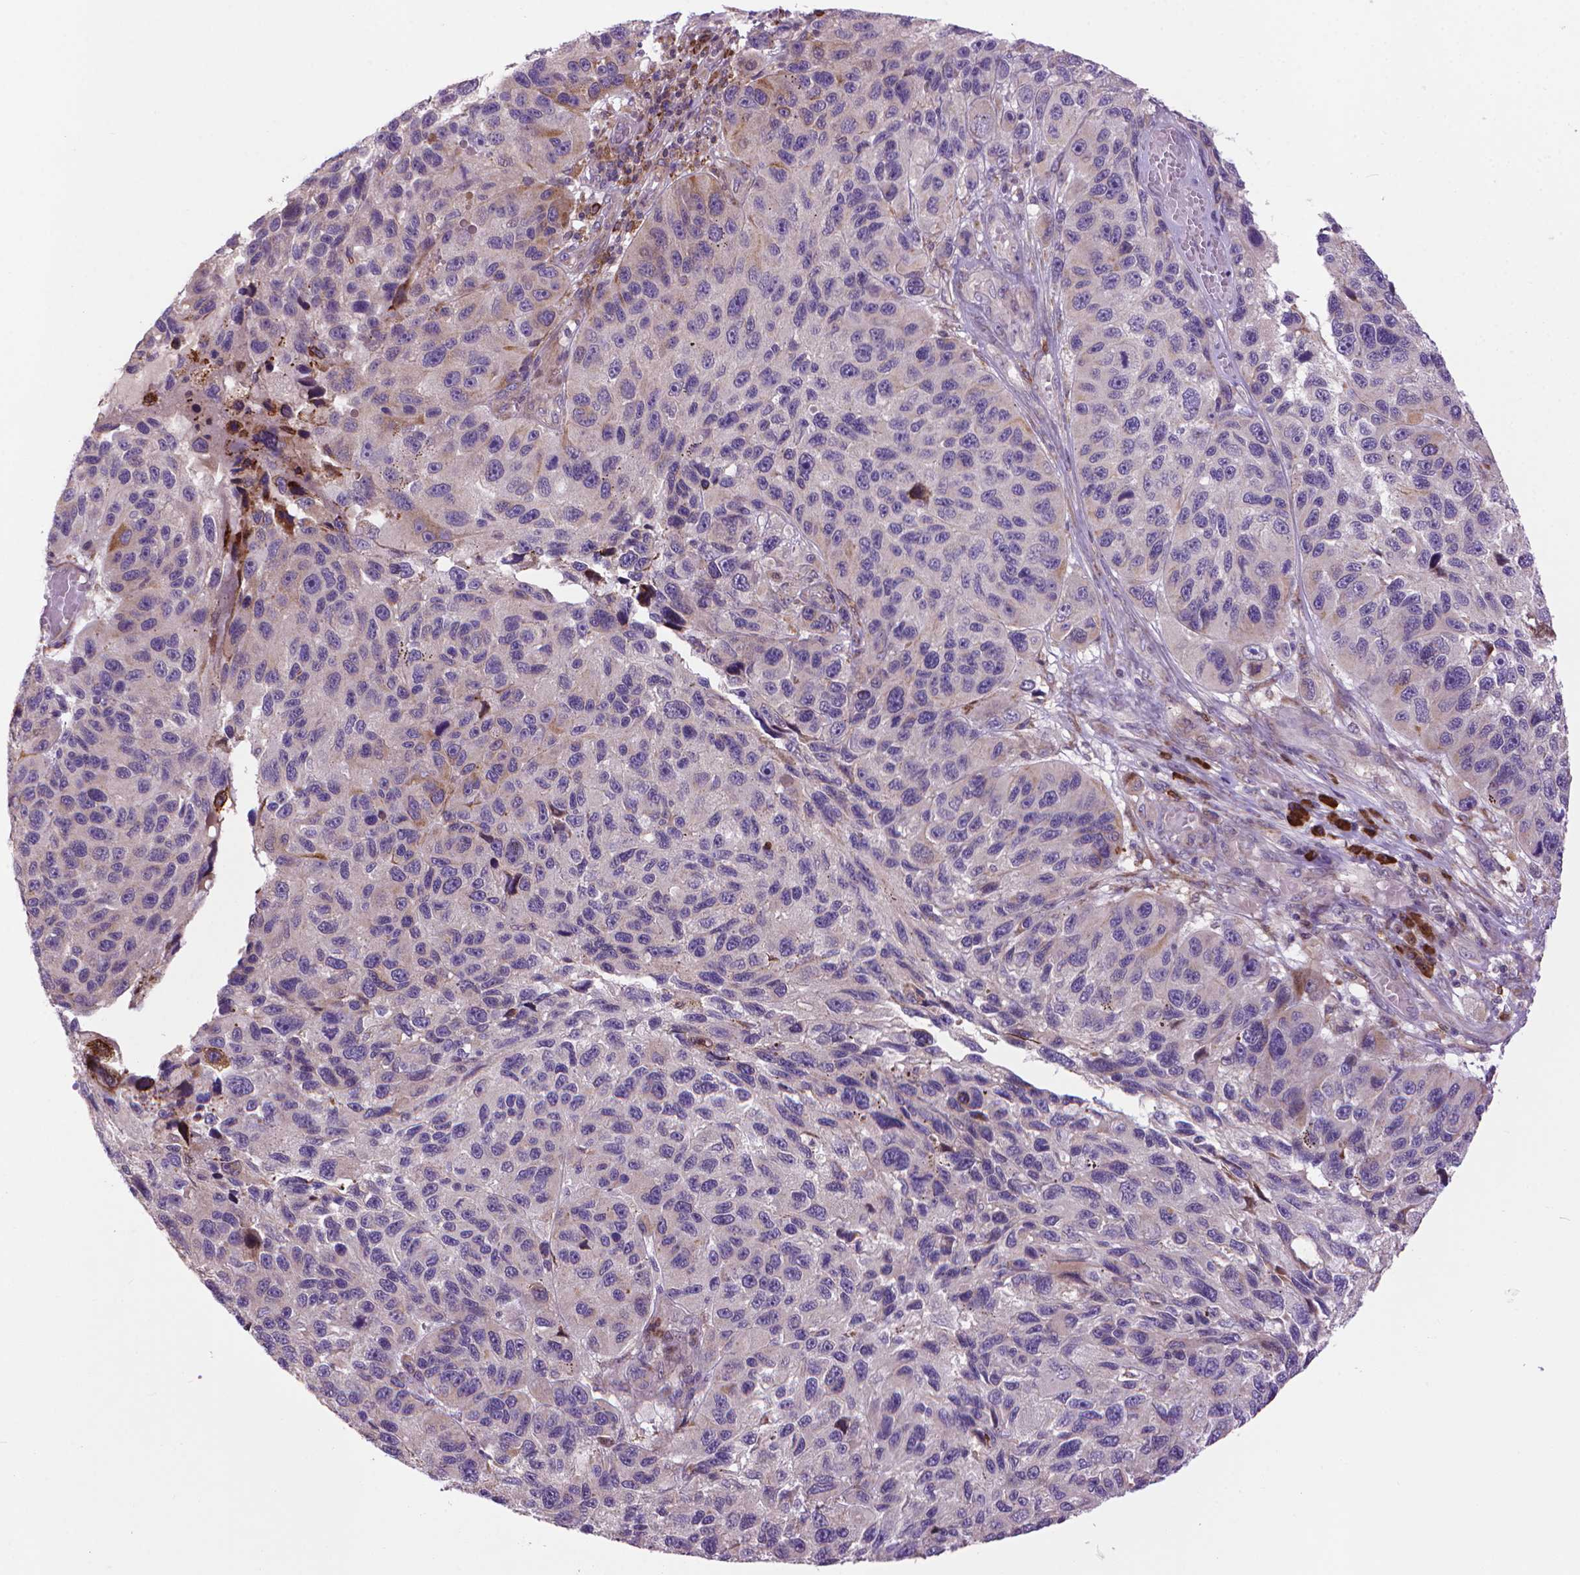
{"staining": {"intensity": "negative", "quantity": "none", "location": "none"}, "tissue": "melanoma", "cell_type": "Tumor cells", "image_type": "cancer", "snomed": [{"axis": "morphology", "description": "Malignant melanoma, NOS"}, {"axis": "topography", "description": "Skin"}], "caption": "Image shows no significant protein positivity in tumor cells of malignant melanoma.", "gene": "MYH14", "patient": {"sex": "male", "age": 53}}